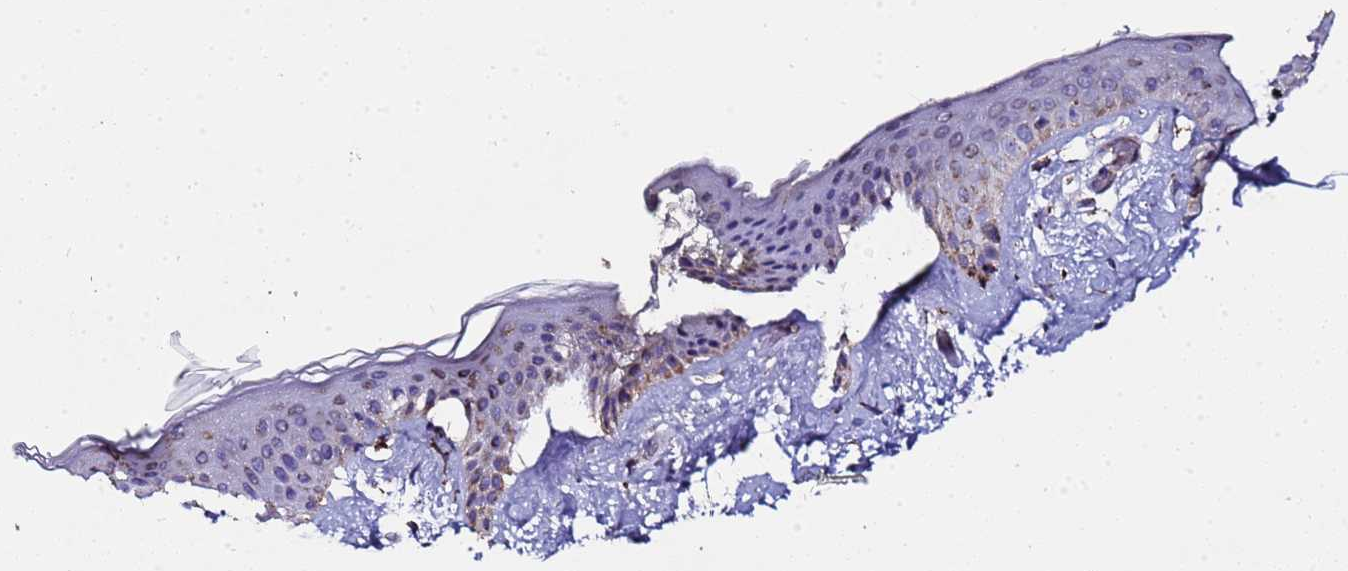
{"staining": {"intensity": "moderate", "quantity": ">75%", "location": "cytoplasmic/membranous"}, "tissue": "skin", "cell_type": "Fibroblasts", "image_type": "normal", "snomed": [{"axis": "morphology", "description": "Normal tissue, NOS"}, {"axis": "topography", "description": "Skin"}], "caption": "A high-resolution micrograph shows IHC staining of unremarkable skin, which shows moderate cytoplasmic/membranous positivity in approximately >75% of fibroblasts. The protein is shown in brown color, while the nuclei are stained blue.", "gene": "MRPS12", "patient": {"sex": "female", "age": 34}}